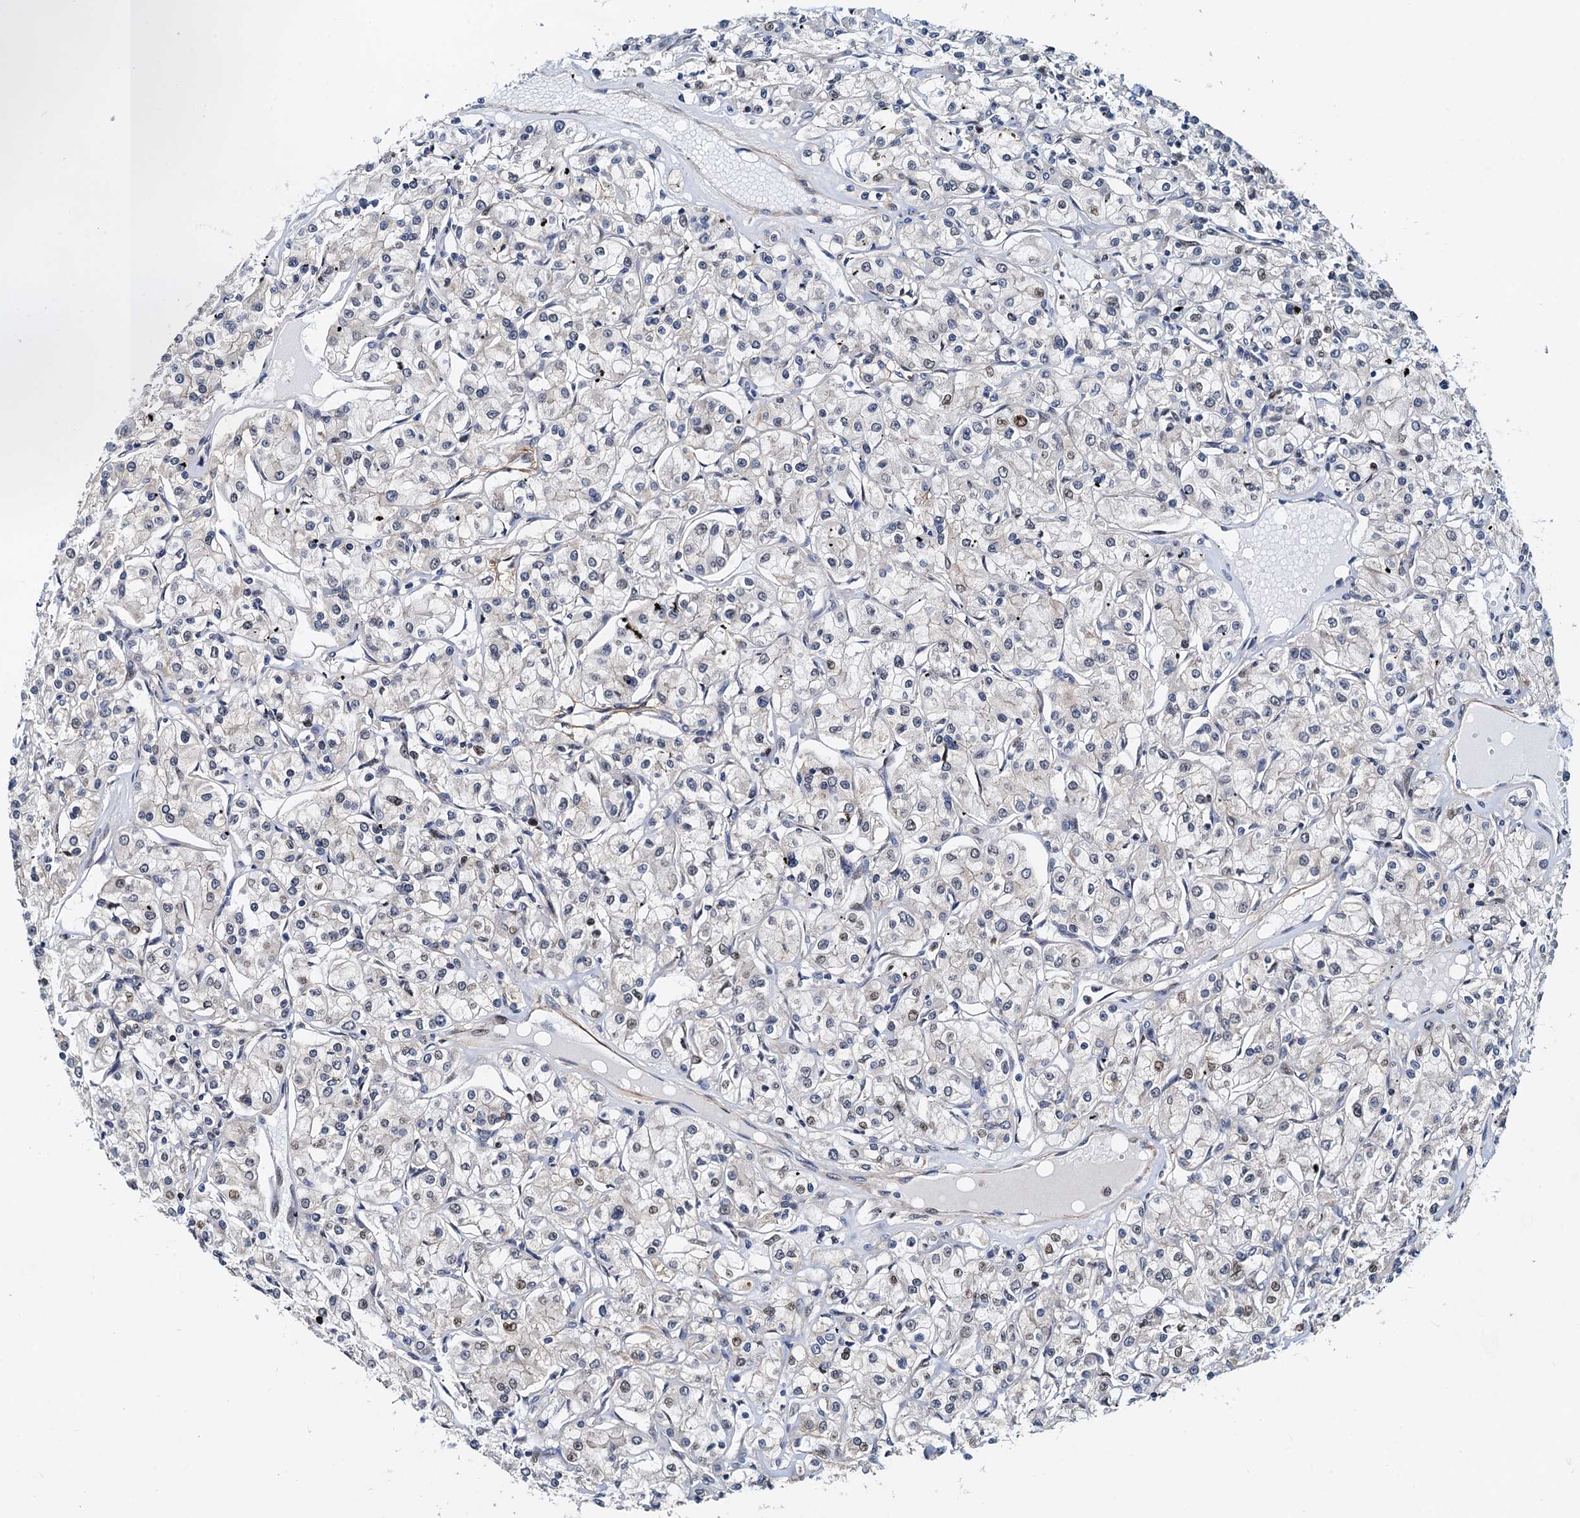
{"staining": {"intensity": "negative", "quantity": "none", "location": "none"}, "tissue": "renal cancer", "cell_type": "Tumor cells", "image_type": "cancer", "snomed": [{"axis": "morphology", "description": "Adenocarcinoma, NOS"}, {"axis": "topography", "description": "Kidney"}], "caption": "Protein analysis of adenocarcinoma (renal) shows no significant staining in tumor cells. The staining is performed using DAB (3,3'-diaminobenzidine) brown chromogen with nuclei counter-stained in using hematoxylin.", "gene": "PTGES3", "patient": {"sex": "female", "age": 59}}